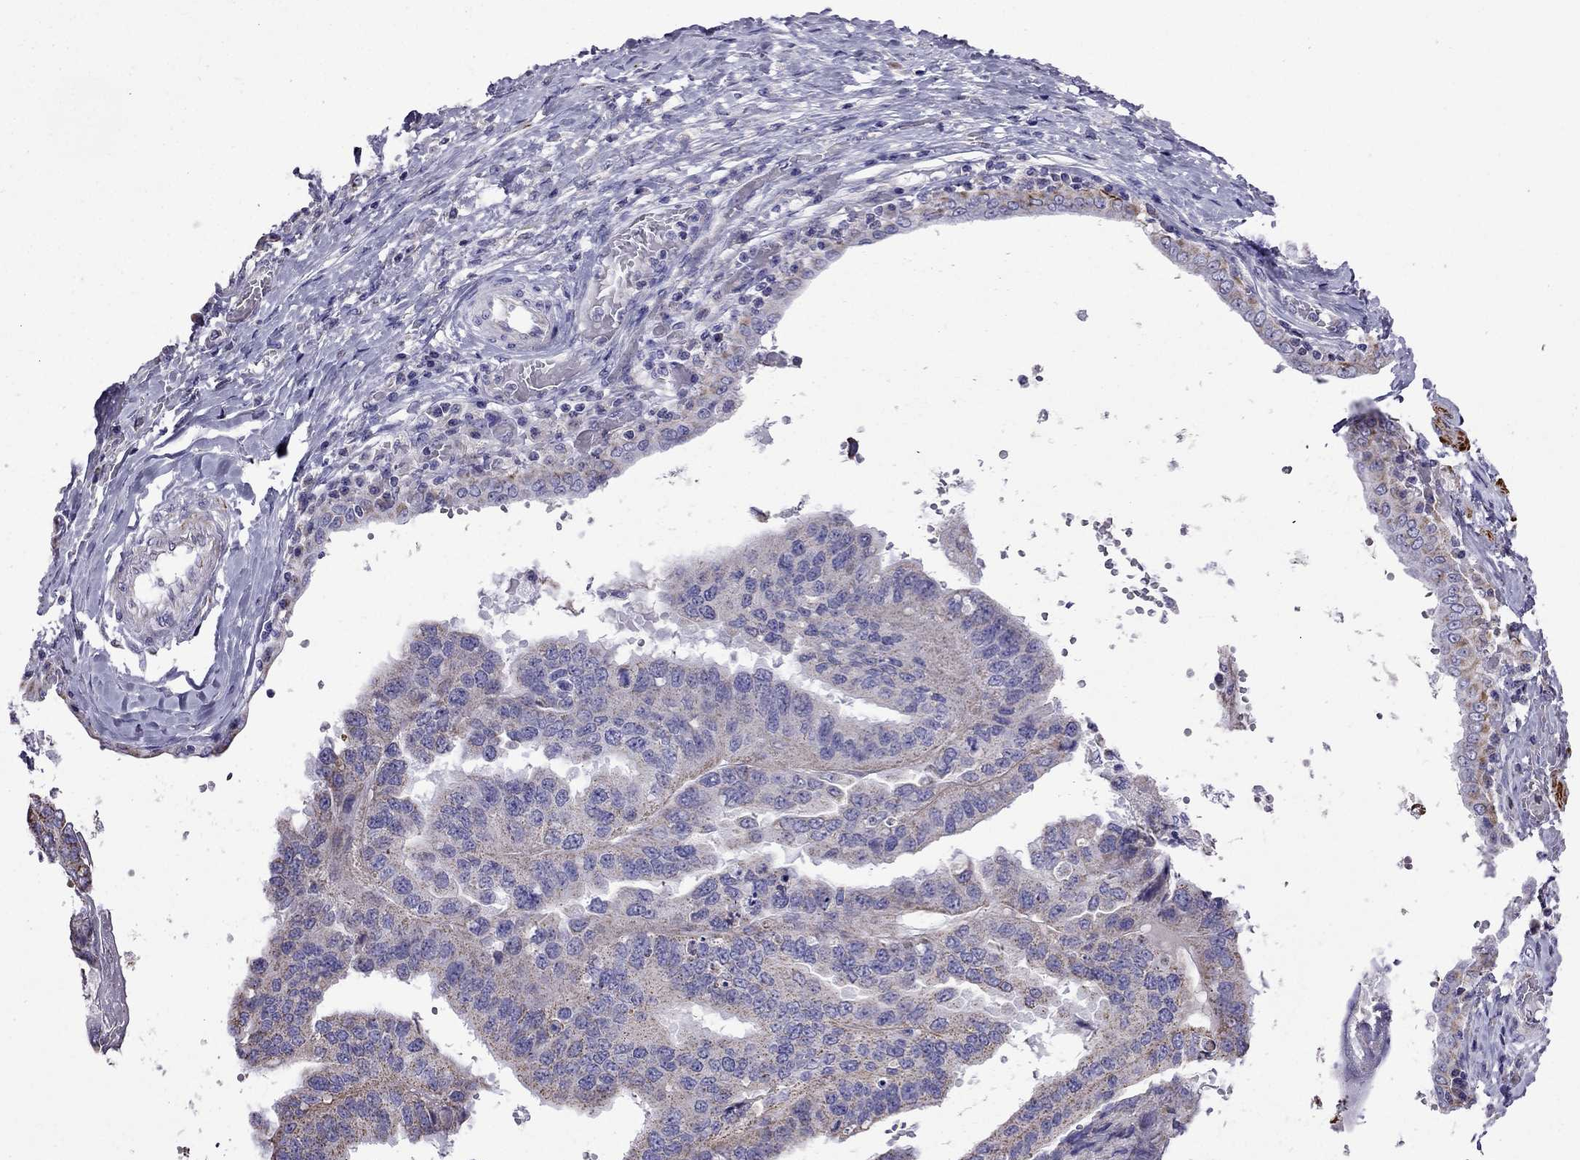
{"staining": {"intensity": "weak", "quantity": ">75%", "location": "cytoplasmic/membranous"}, "tissue": "ovarian cancer", "cell_type": "Tumor cells", "image_type": "cancer", "snomed": [{"axis": "morphology", "description": "Cystadenocarcinoma, serous, NOS"}, {"axis": "topography", "description": "Ovary"}], "caption": "A high-resolution micrograph shows IHC staining of ovarian serous cystadenocarcinoma, which reveals weak cytoplasmic/membranous expression in about >75% of tumor cells.", "gene": "DSC1", "patient": {"sex": "female", "age": 79}}